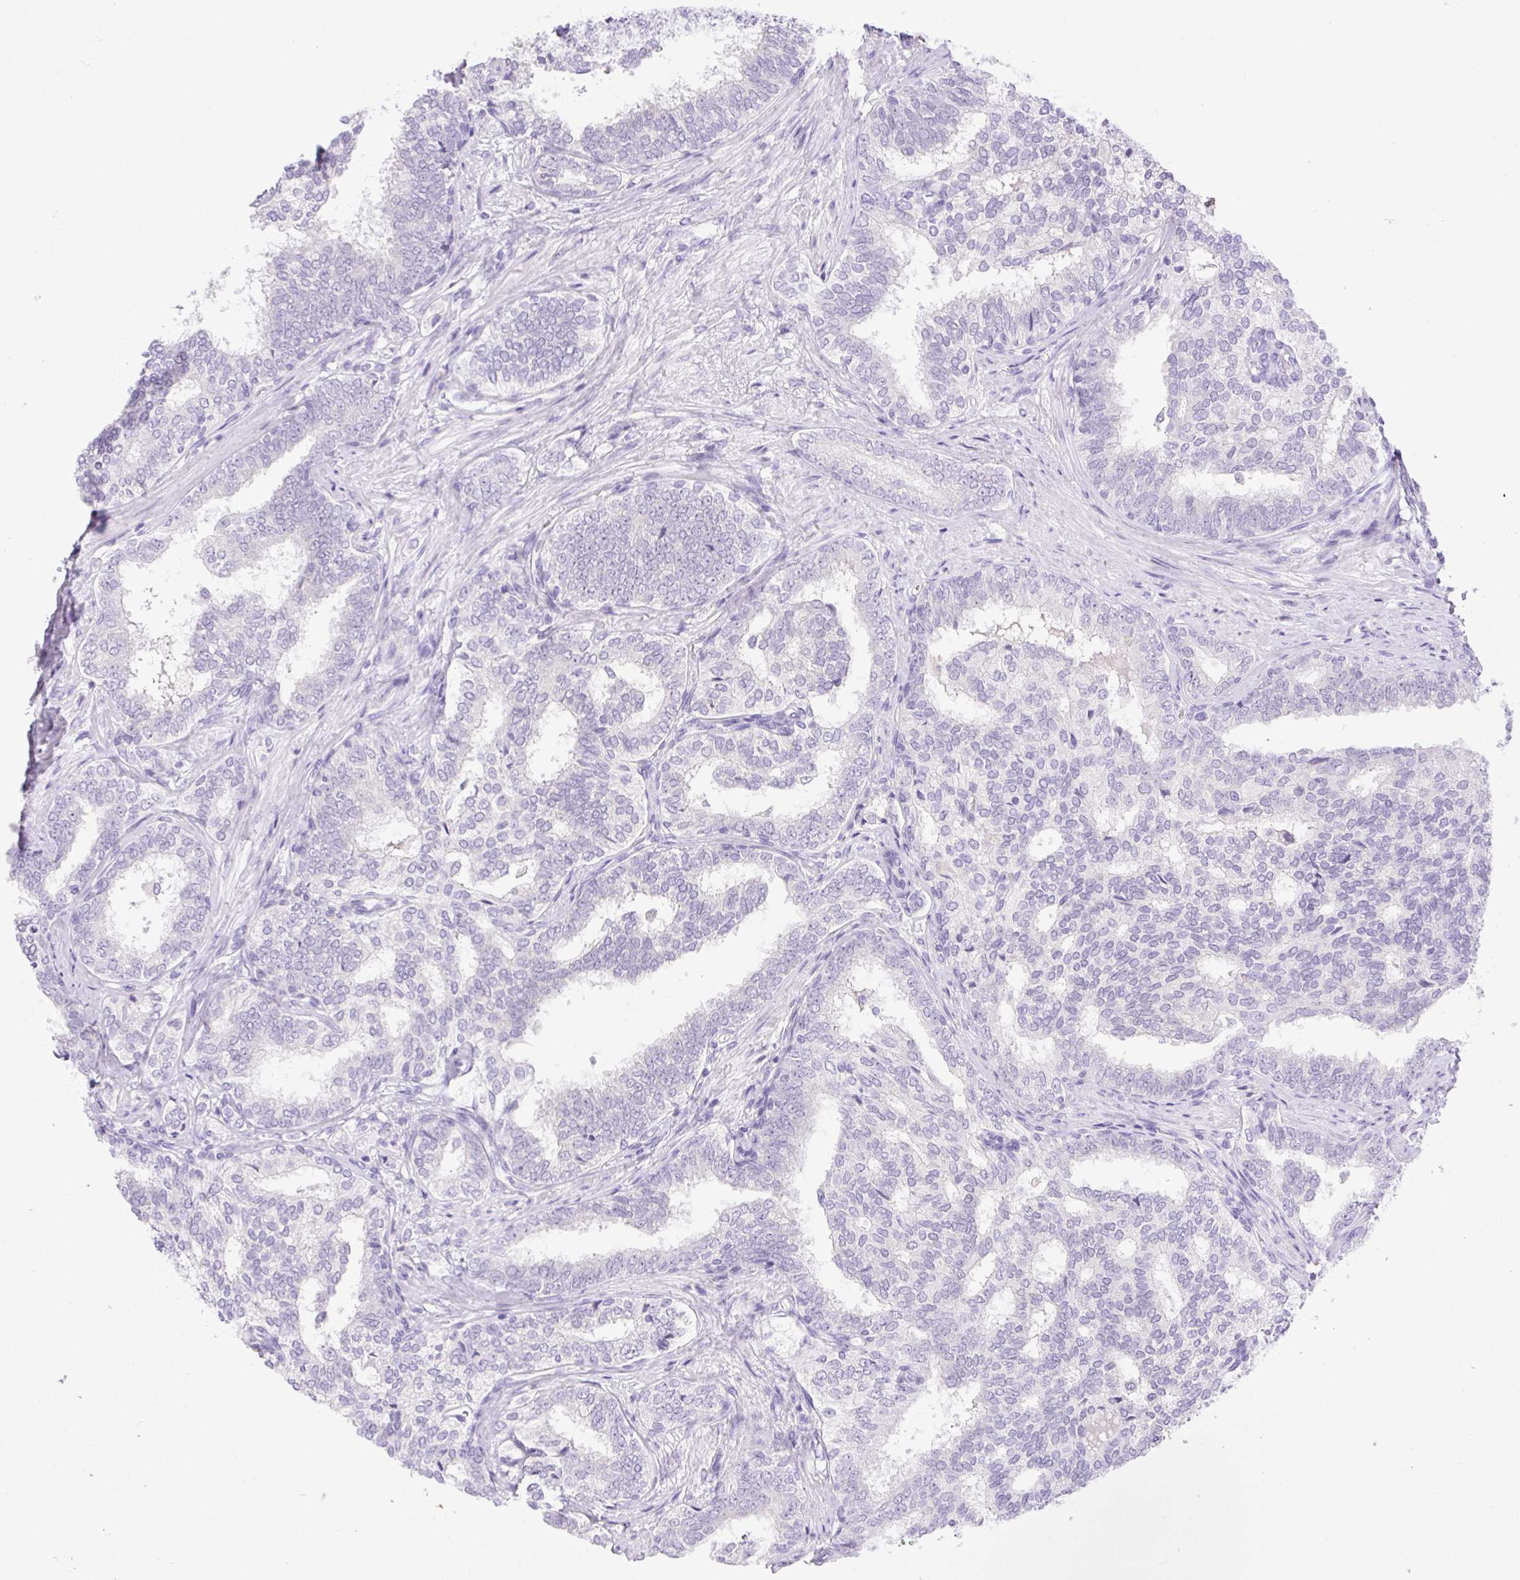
{"staining": {"intensity": "negative", "quantity": "none", "location": "none"}, "tissue": "prostate cancer", "cell_type": "Tumor cells", "image_type": "cancer", "snomed": [{"axis": "morphology", "description": "Adenocarcinoma, High grade"}, {"axis": "topography", "description": "Prostate"}], "caption": "Immunohistochemistry of prostate high-grade adenocarcinoma reveals no positivity in tumor cells.", "gene": "SLC25A40", "patient": {"sex": "male", "age": 72}}